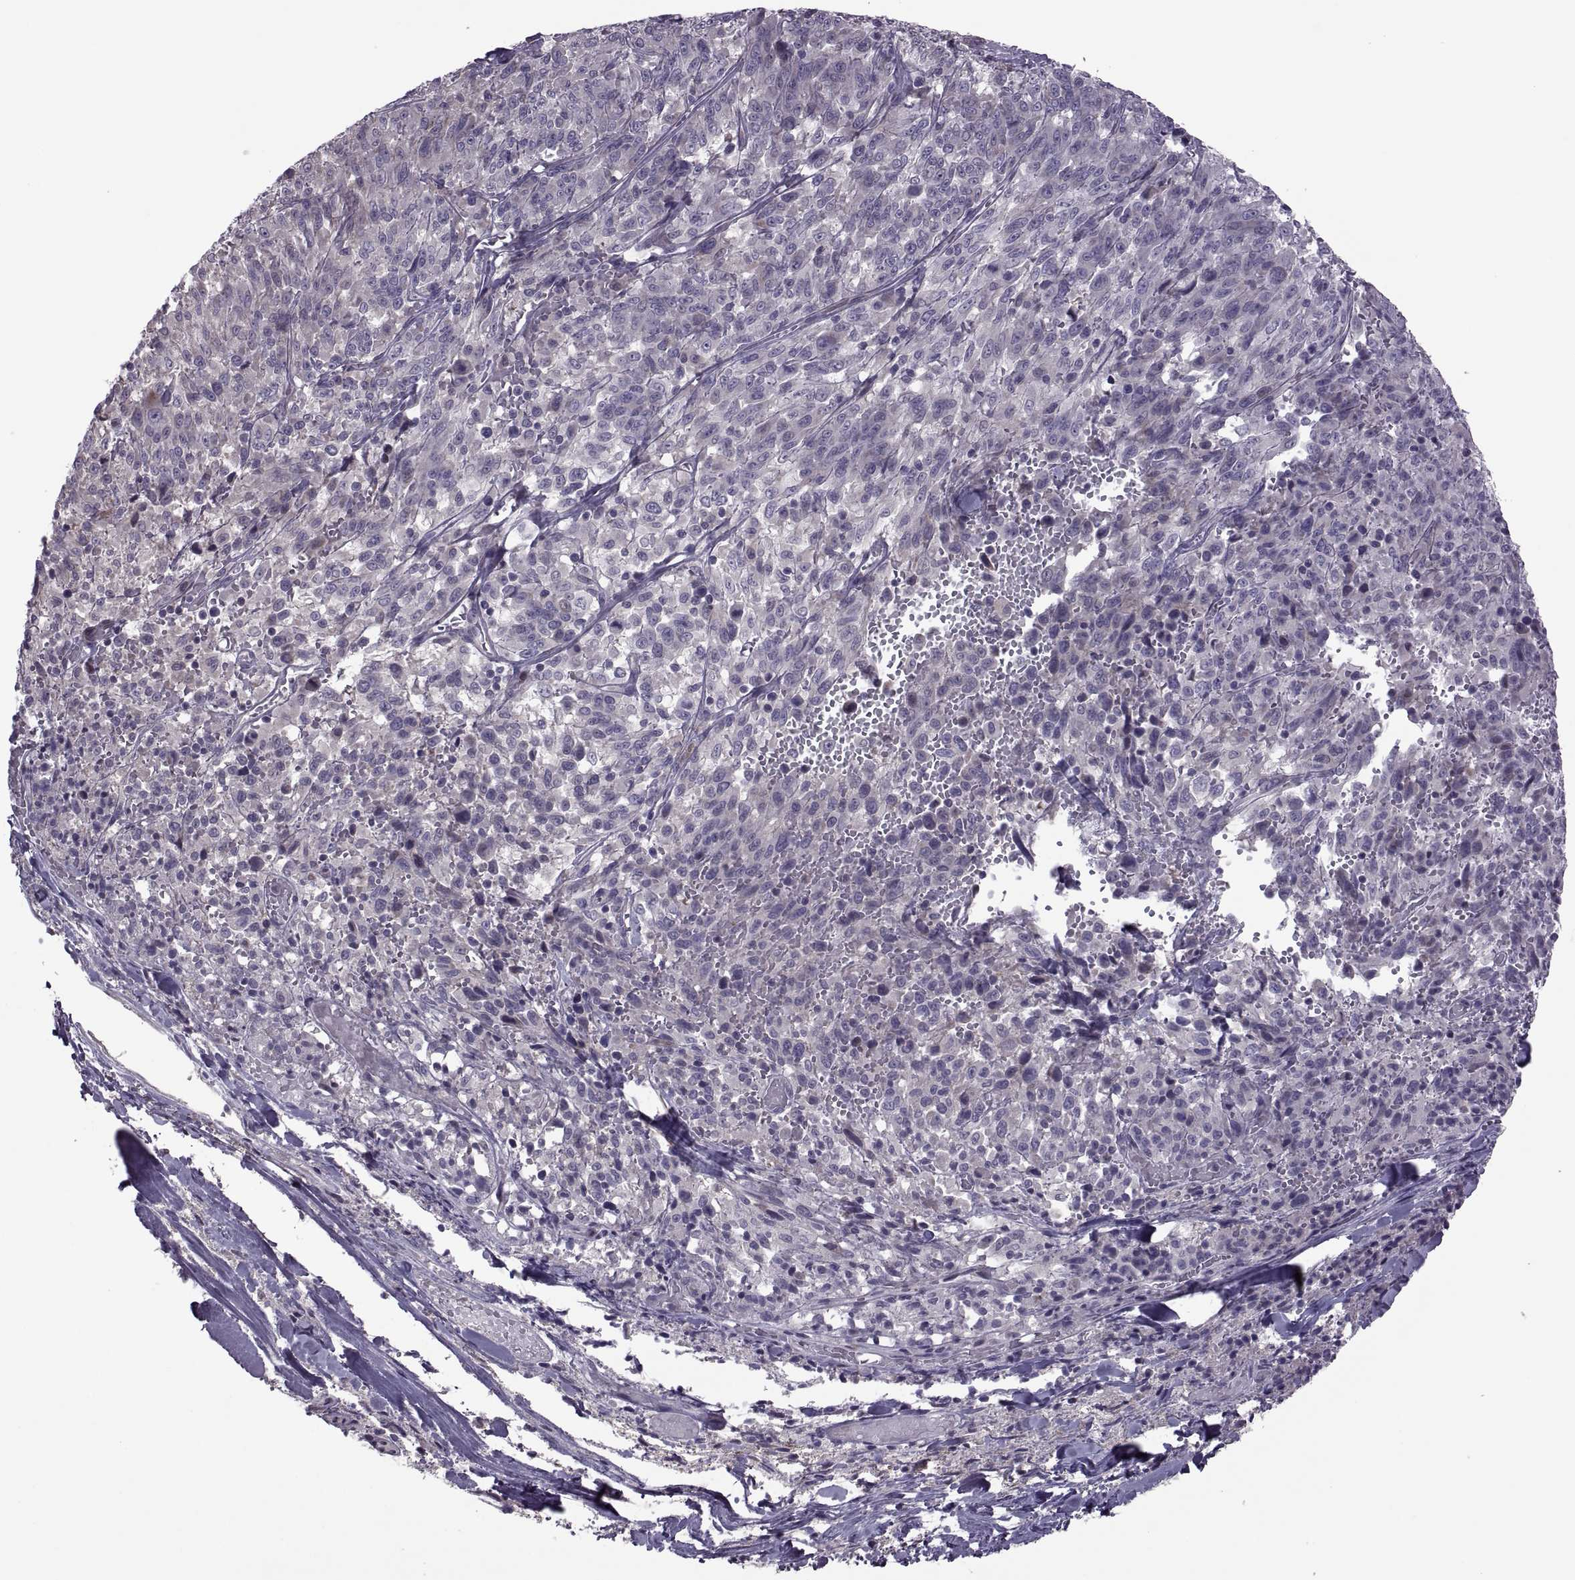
{"staining": {"intensity": "negative", "quantity": "none", "location": "none"}, "tissue": "melanoma", "cell_type": "Tumor cells", "image_type": "cancer", "snomed": [{"axis": "morphology", "description": "Malignant melanoma, NOS"}, {"axis": "topography", "description": "Skin"}], "caption": "Immunohistochemistry (IHC) micrograph of human melanoma stained for a protein (brown), which reveals no positivity in tumor cells.", "gene": "ODF3", "patient": {"sex": "female", "age": 91}}